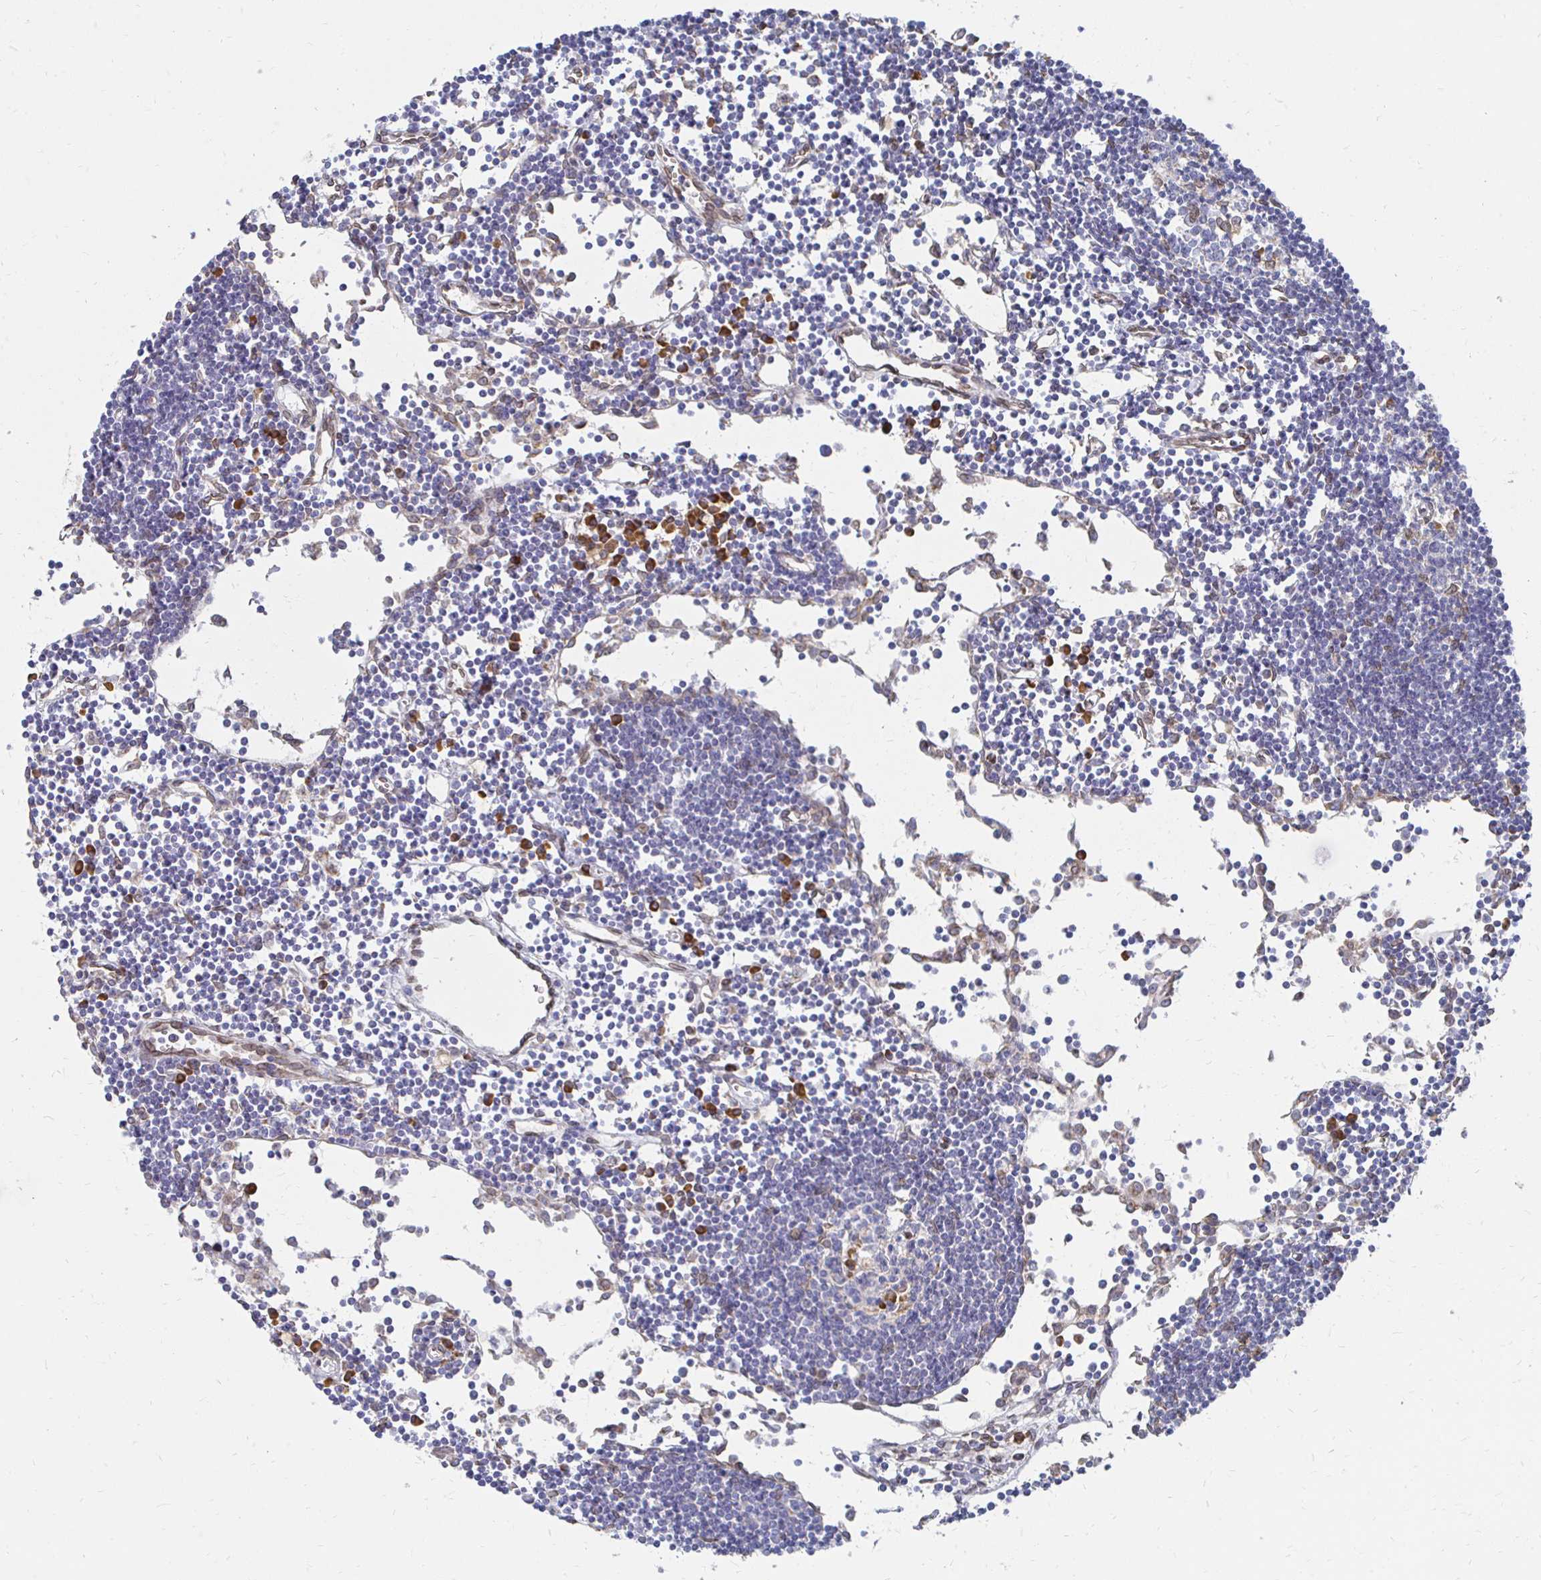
{"staining": {"intensity": "moderate", "quantity": "<25%", "location": "cytoplasmic/membranous,nuclear"}, "tissue": "lymph node", "cell_type": "Germinal center cells", "image_type": "normal", "snomed": [{"axis": "morphology", "description": "Normal tissue, NOS"}, {"axis": "topography", "description": "Lymph node"}], "caption": "IHC (DAB (3,3'-diaminobenzidine)) staining of unremarkable human lymph node shows moderate cytoplasmic/membranous,nuclear protein positivity in about <25% of germinal center cells. (DAB IHC with brightfield microscopy, high magnification).", "gene": "PELI3", "patient": {"sex": "female", "age": 65}}